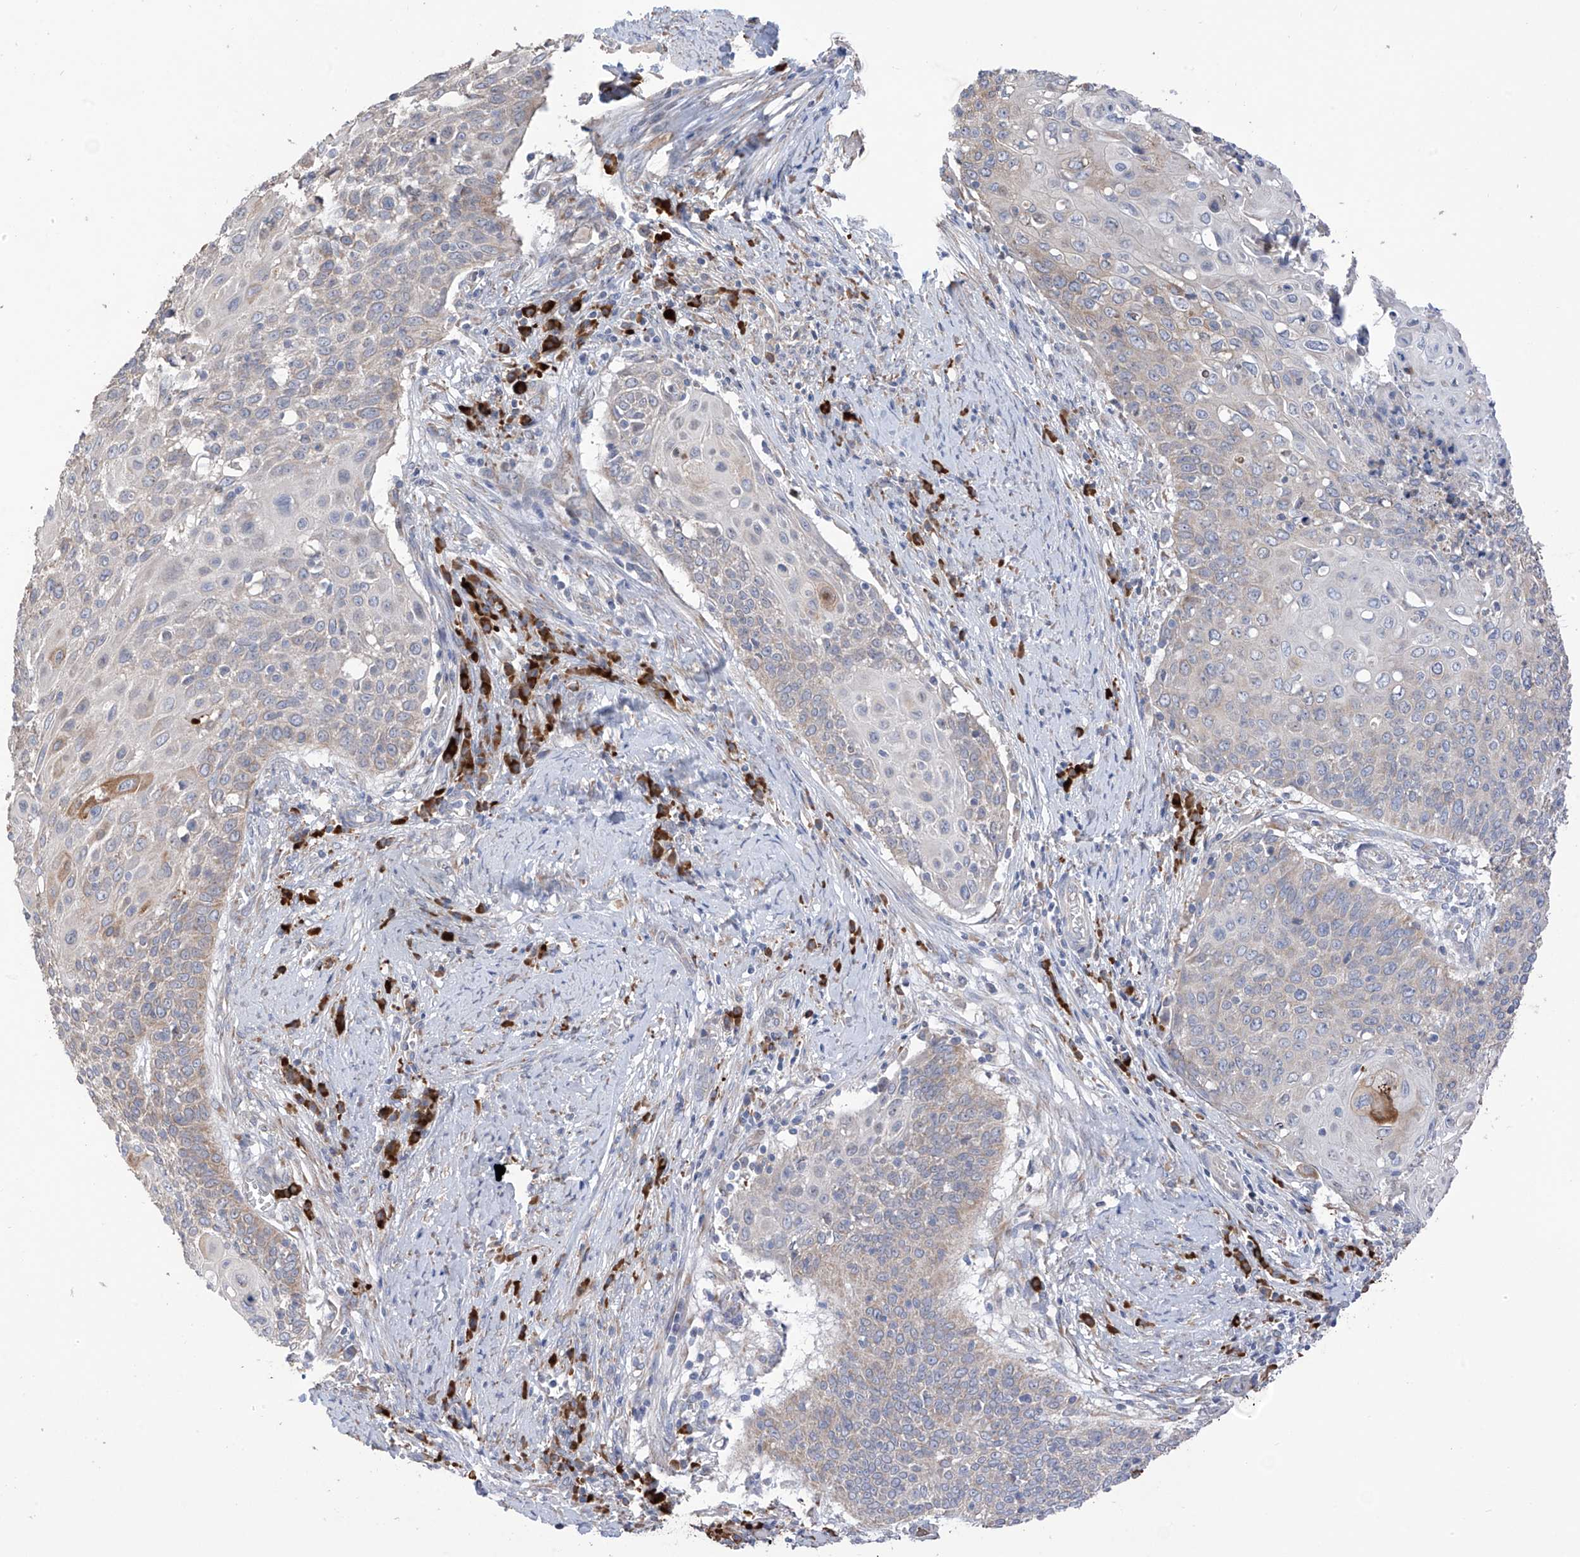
{"staining": {"intensity": "weak", "quantity": "<25%", "location": "cytoplasmic/membranous"}, "tissue": "cervical cancer", "cell_type": "Tumor cells", "image_type": "cancer", "snomed": [{"axis": "morphology", "description": "Squamous cell carcinoma, NOS"}, {"axis": "topography", "description": "Cervix"}], "caption": "This is an immunohistochemistry image of human squamous cell carcinoma (cervical). There is no expression in tumor cells.", "gene": "REC8", "patient": {"sex": "female", "age": 39}}